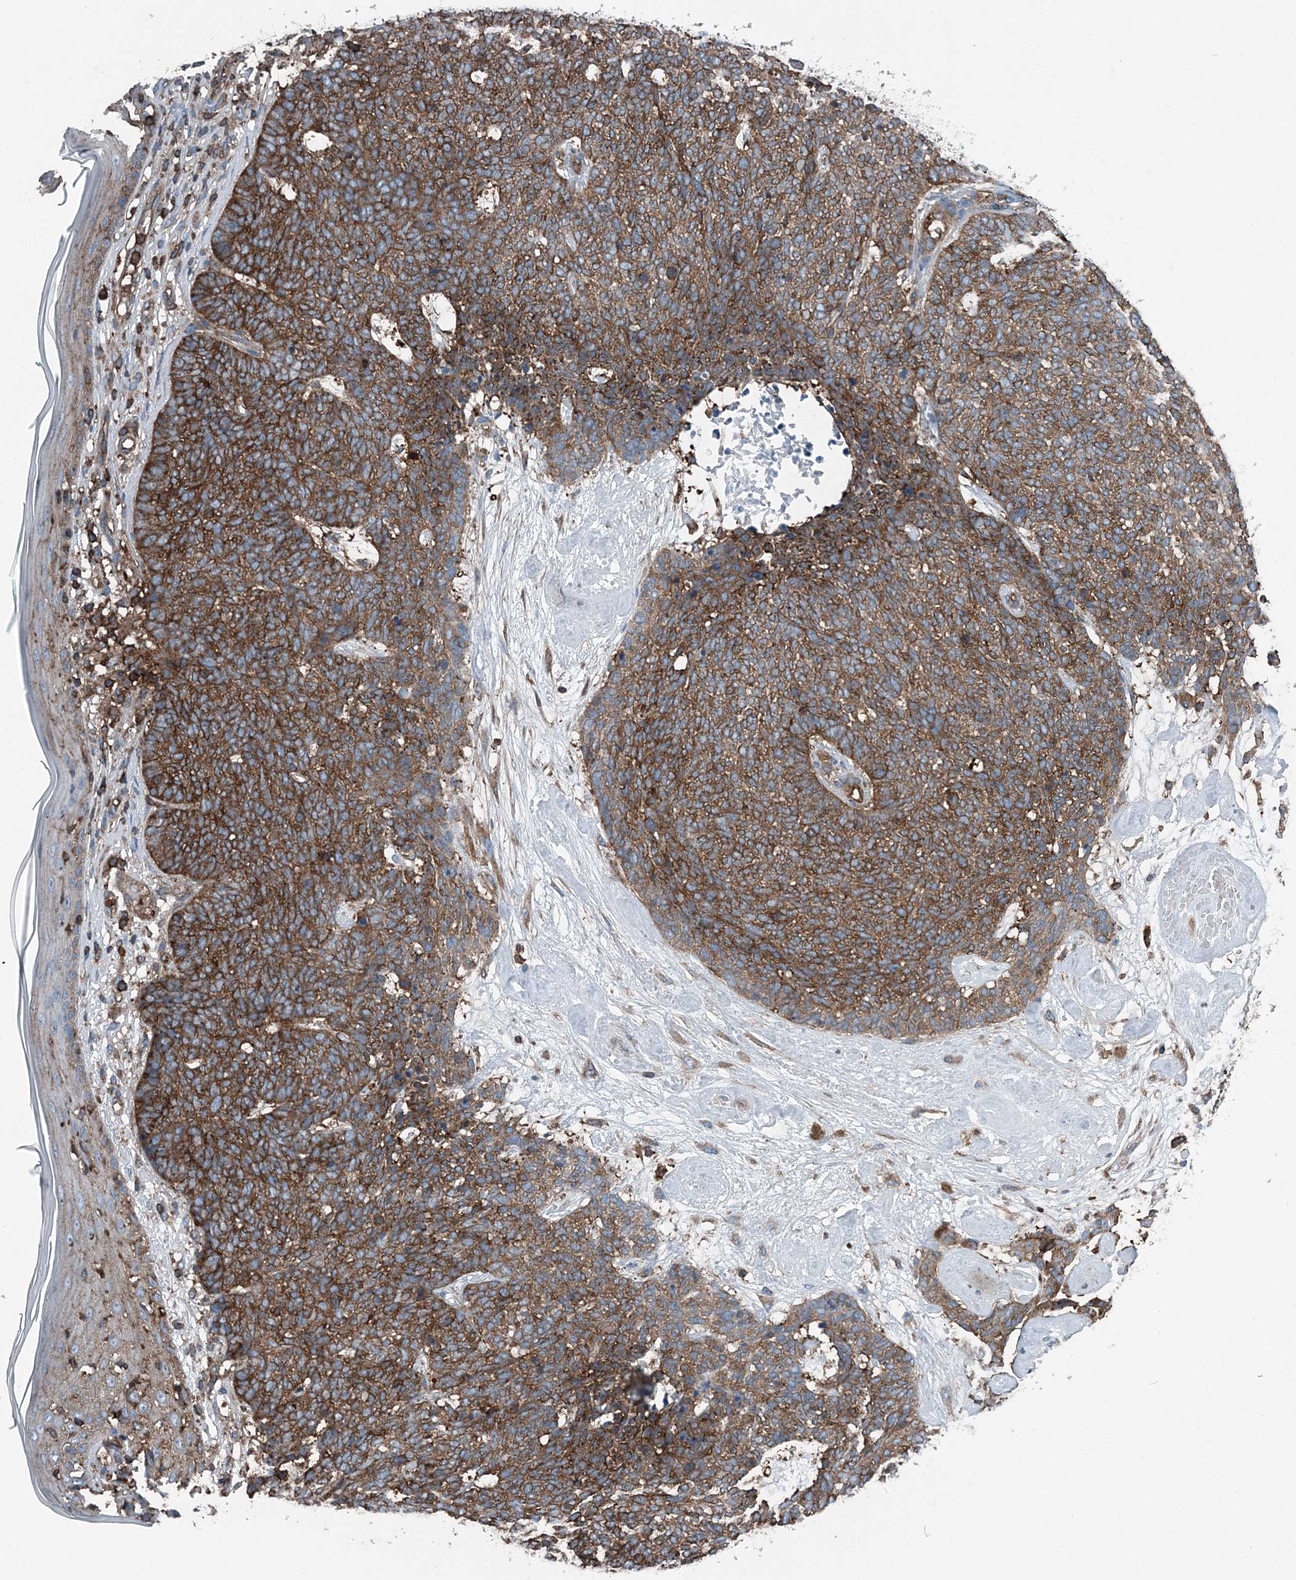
{"staining": {"intensity": "strong", "quantity": ">75%", "location": "cytoplasmic/membranous"}, "tissue": "skin cancer", "cell_type": "Tumor cells", "image_type": "cancer", "snomed": [{"axis": "morphology", "description": "Basal cell carcinoma"}, {"axis": "topography", "description": "Skin"}], "caption": "High-power microscopy captured an immunohistochemistry histopathology image of skin cancer, revealing strong cytoplasmic/membranous staining in approximately >75% of tumor cells.", "gene": "CFL1", "patient": {"sex": "female", "age": 84}}